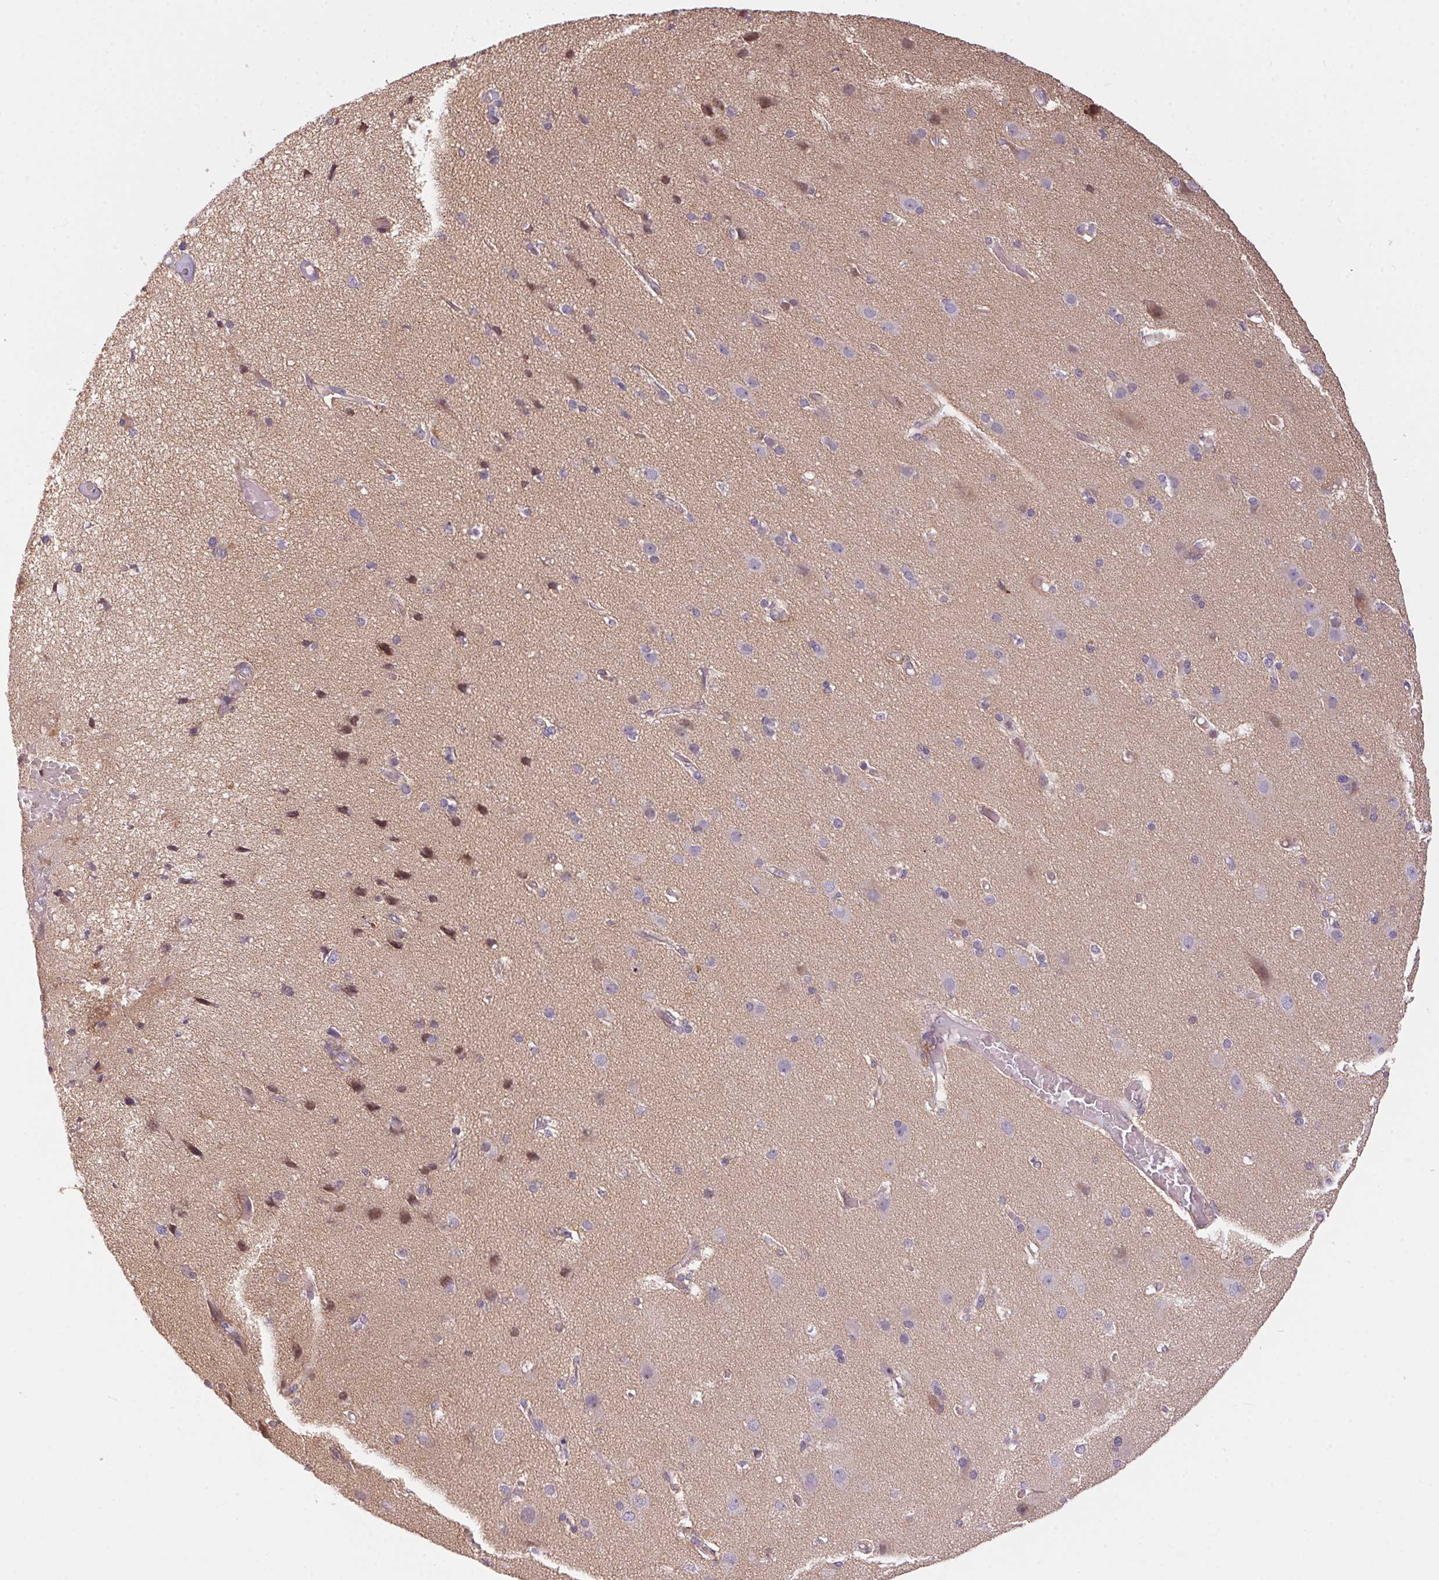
{"staining": {"intensity": "negative", "quantity": "none", "location": "none"}, "tissue": "cerebral cortex", "cell_type": "Endothelial cells", "image_type": "normal", "snomed": [{"axis": "morphology", "description": "Normal tissue, NOS"}, {"axis": "morphology", "description": "Glioma, malignant, High grade"}, {"axis": "topography", "description": "Cerebral cortex"}], "caption": "IHC image of benign cerebral cortex: cerebral cortex stained with DAB demonstrates no significant protein staining in endothelial cells.", "gene": "UNC13B", "patient": {"sex": "male", "age": 71}}